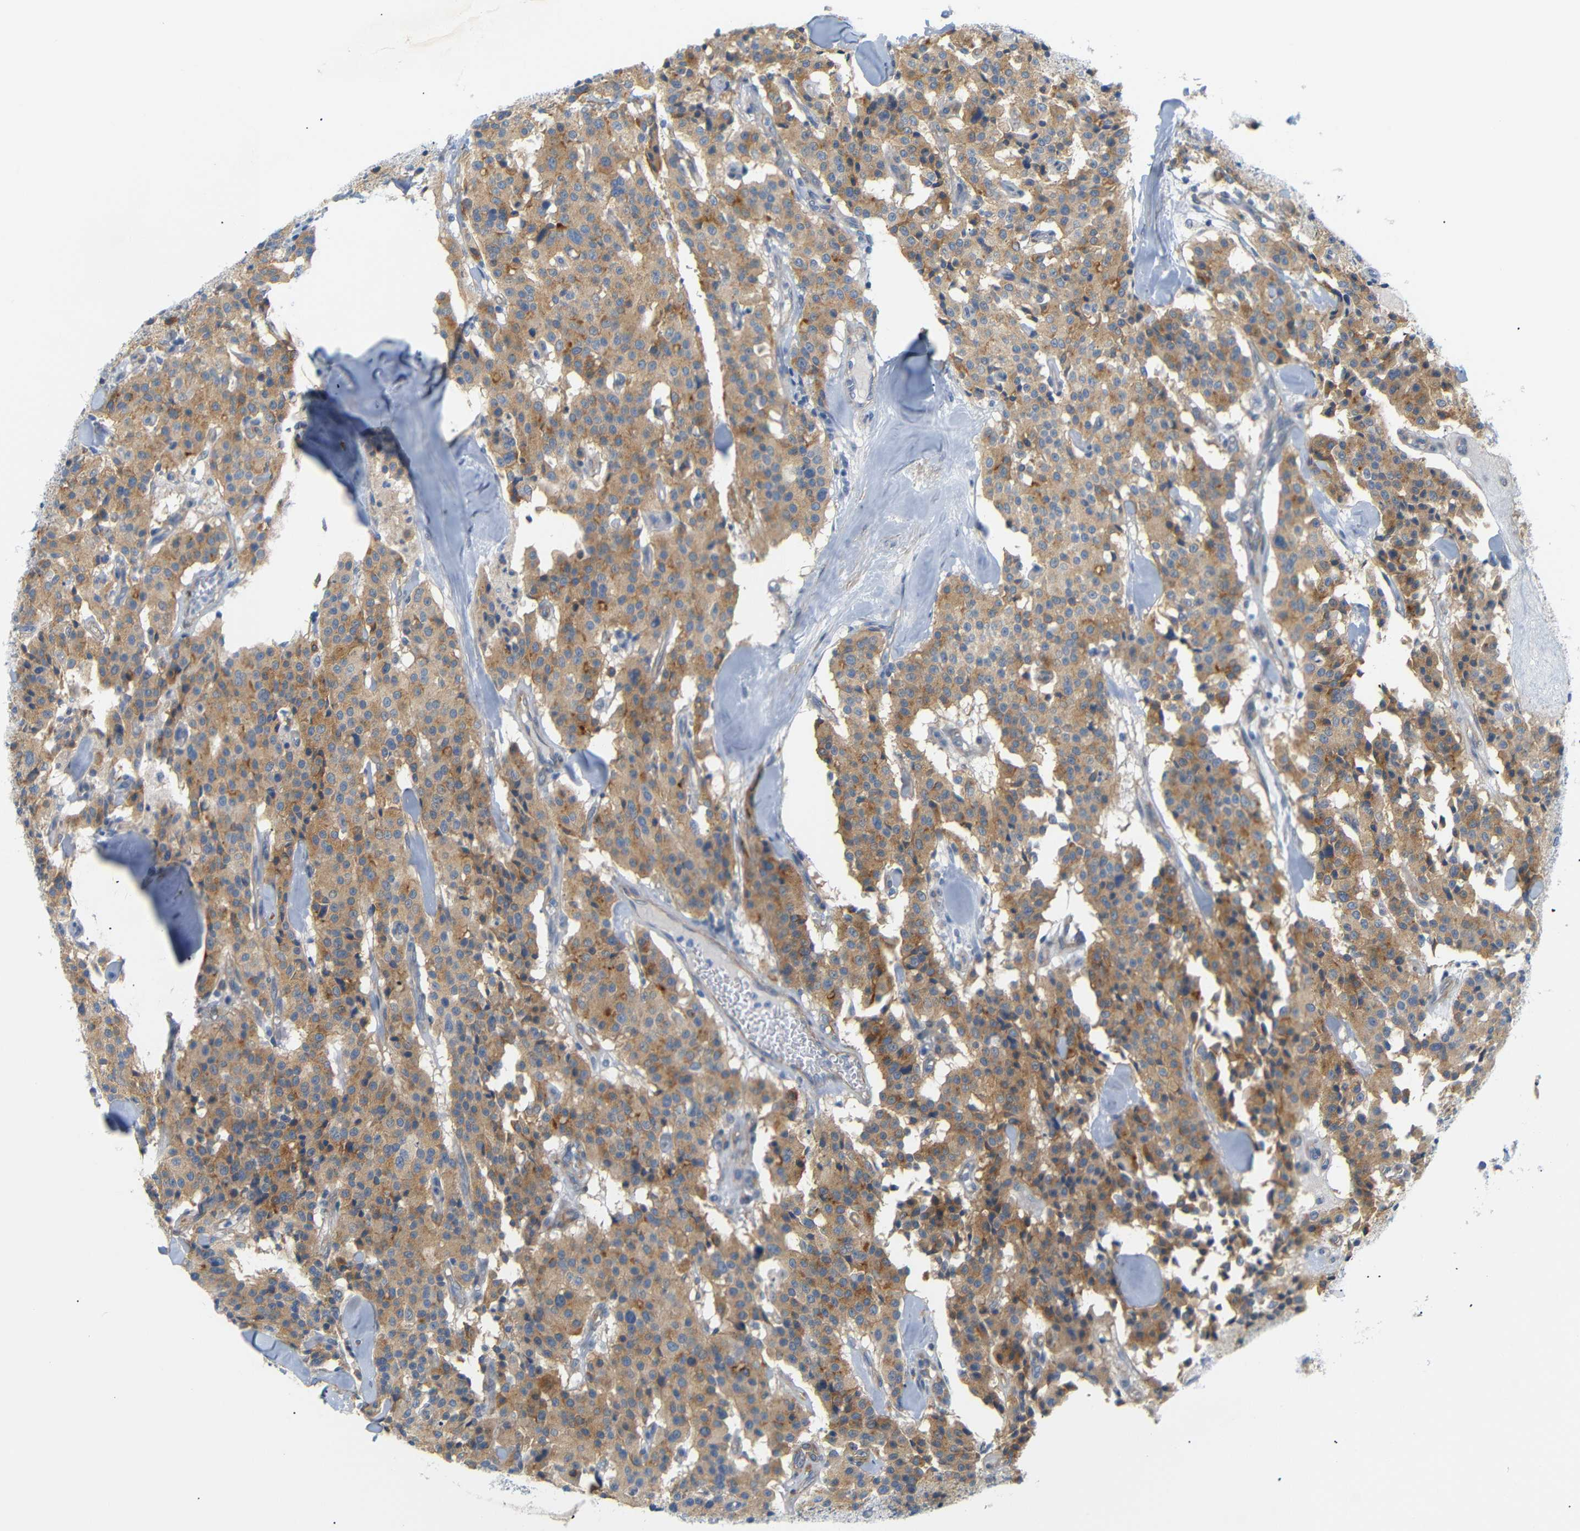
{"staining": {"intensity": "moderate", "quantity": ">75%", "location": "cytoplasmic/membranous"}, "tissue": "carcinoid", "cell_type": "Tumor cells", "image_type": "cancer", "snomed": [{"axis": "morphology", "description": "Carcinoid, malignant, NOS"}, {"axis": "topography", "description": "Lung"}], "caption": "Carcinoid (malignant) tissue shows moderate cytoplasmic/membranous expression in about >75% of tumor cells", "gene": "STMN3", "patient": {"sex": "male", "age": 30}}